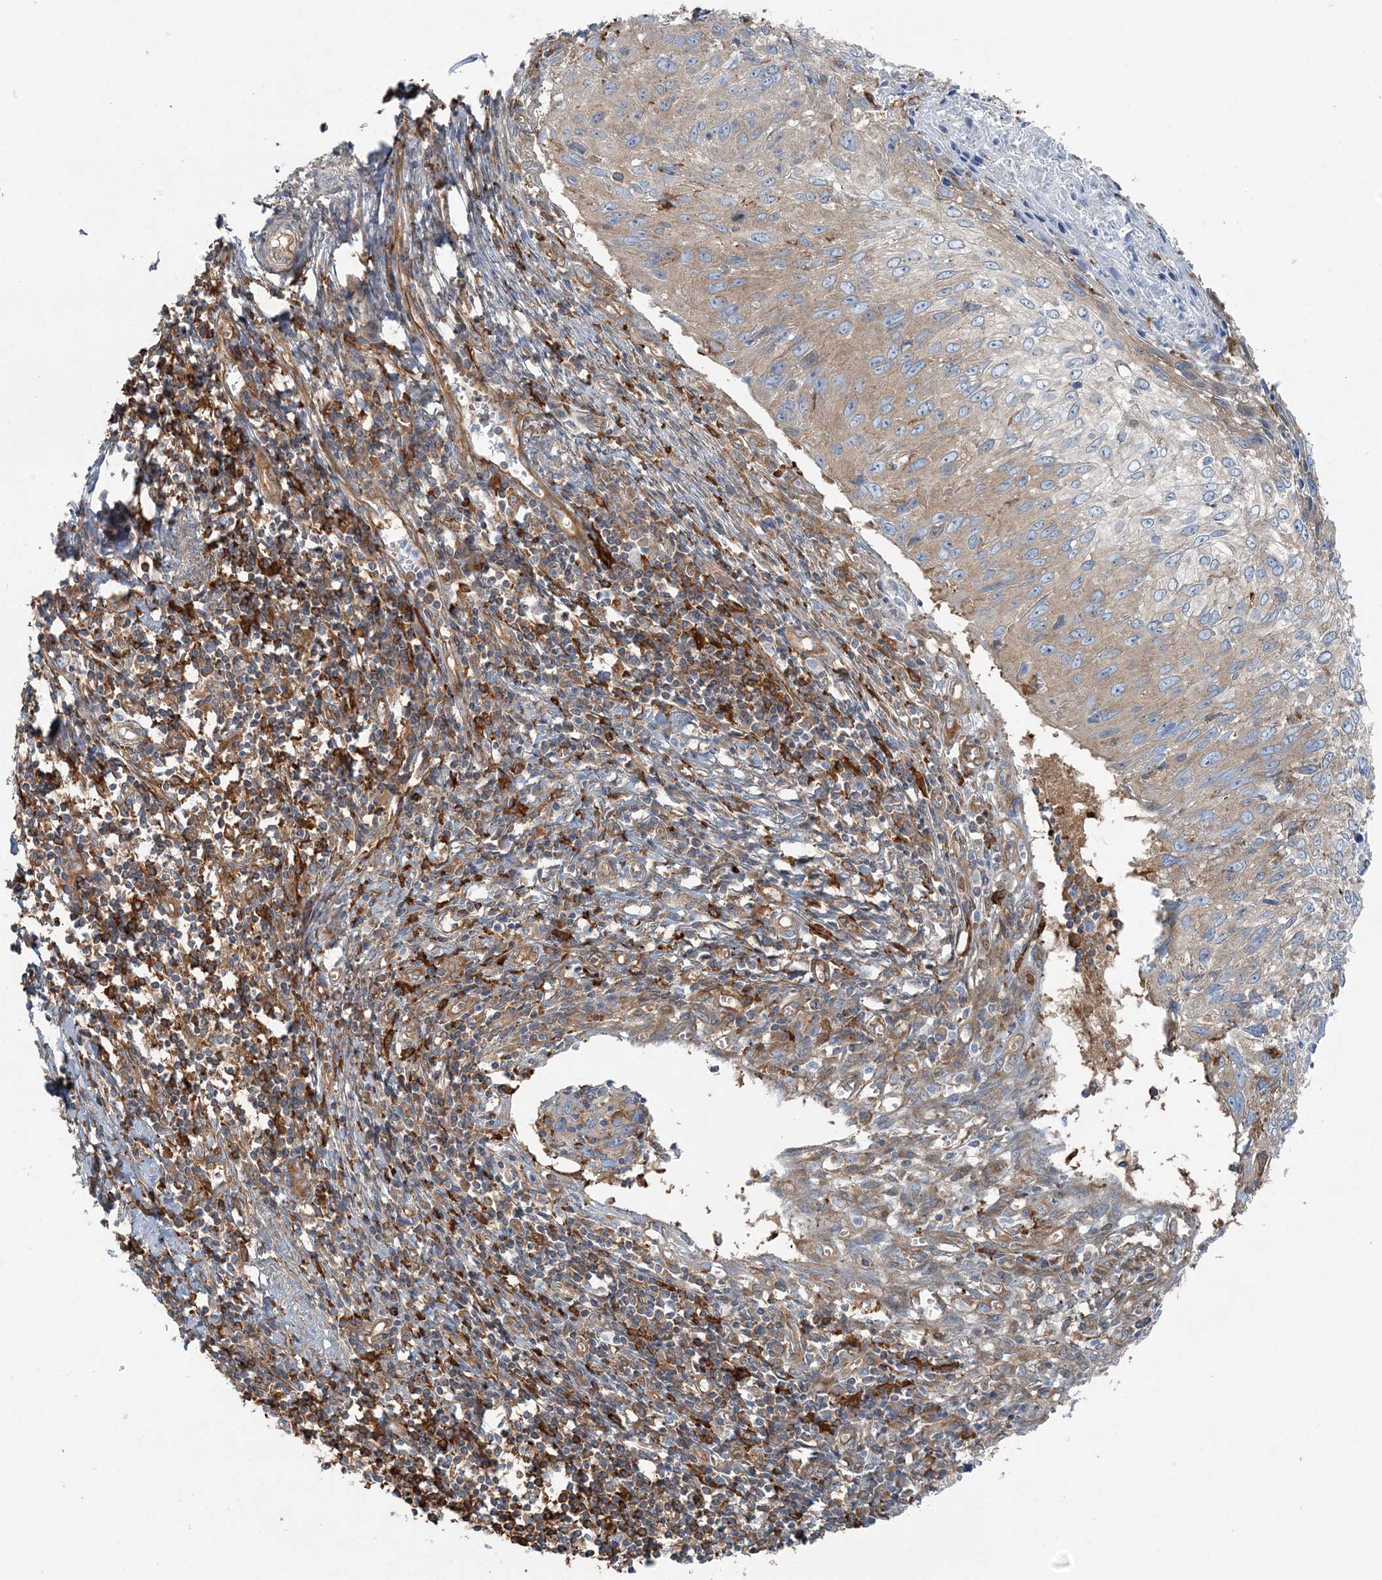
{"staining": {"intensity": "weak", "quantity": "25%-75%", "location": "cytoplasmic/membranous"}, "tissue": "cervical cancer", "cell_type": "Tumor cells", "image_type": "cancer", "snomed": [{"axis": "morphology", "description": "Squamous cell carcinoma, NOS"}, {"axis": "topography", "description": "Cervix"}], "caption": "Weak cytoplasmic/membranous protein staining is present in about 25%-75% of tumor cells in cervical cancer (squamous cell carcinoma).", "gene": "SNX2", "patient": {"sex": "female", "age": 51}}